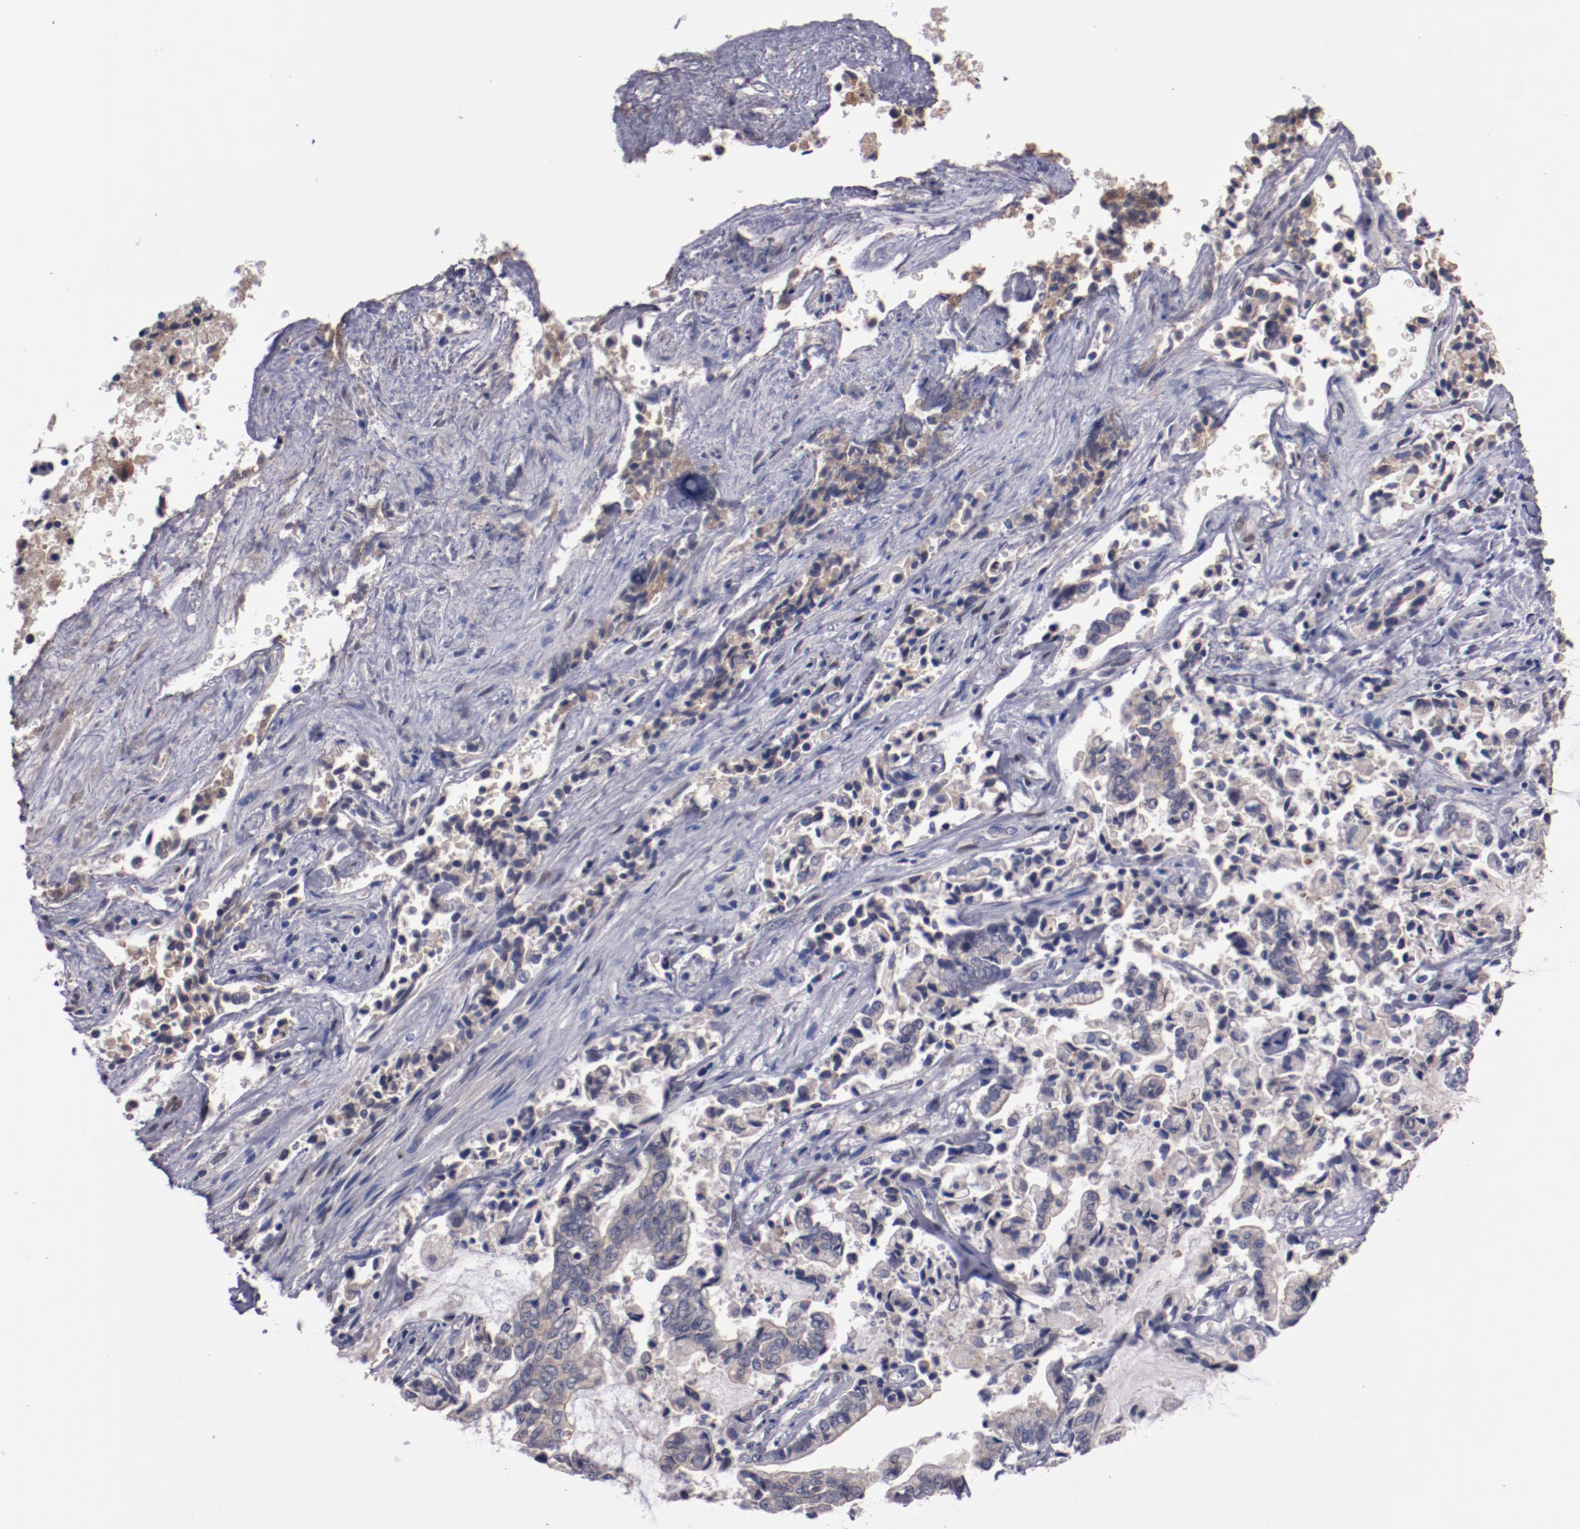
{"staining": {"intensity": "weak", "quantity": ">75%", "location": "cytoplasmic/membranous"}, "tissue": "liver cancer", "cell_type": "Tumor cells", "image_type": "cancer", "snomed": [{"axis": "morphology", "description": "Cholangiocarcinoma"}, {"axis": "topography", "description": "Liver"}], "caption": "This image demonstrates liver cholangiocarcinoma stained with immunohistochemistry to label a protein in brown. The cytoplasmic/membranous of tumor cells show weak positivity for the protein. Nuclei are counter-stained blue.", "gene": "FAM81A", "patient": {"sex": "male", "age": 57}}